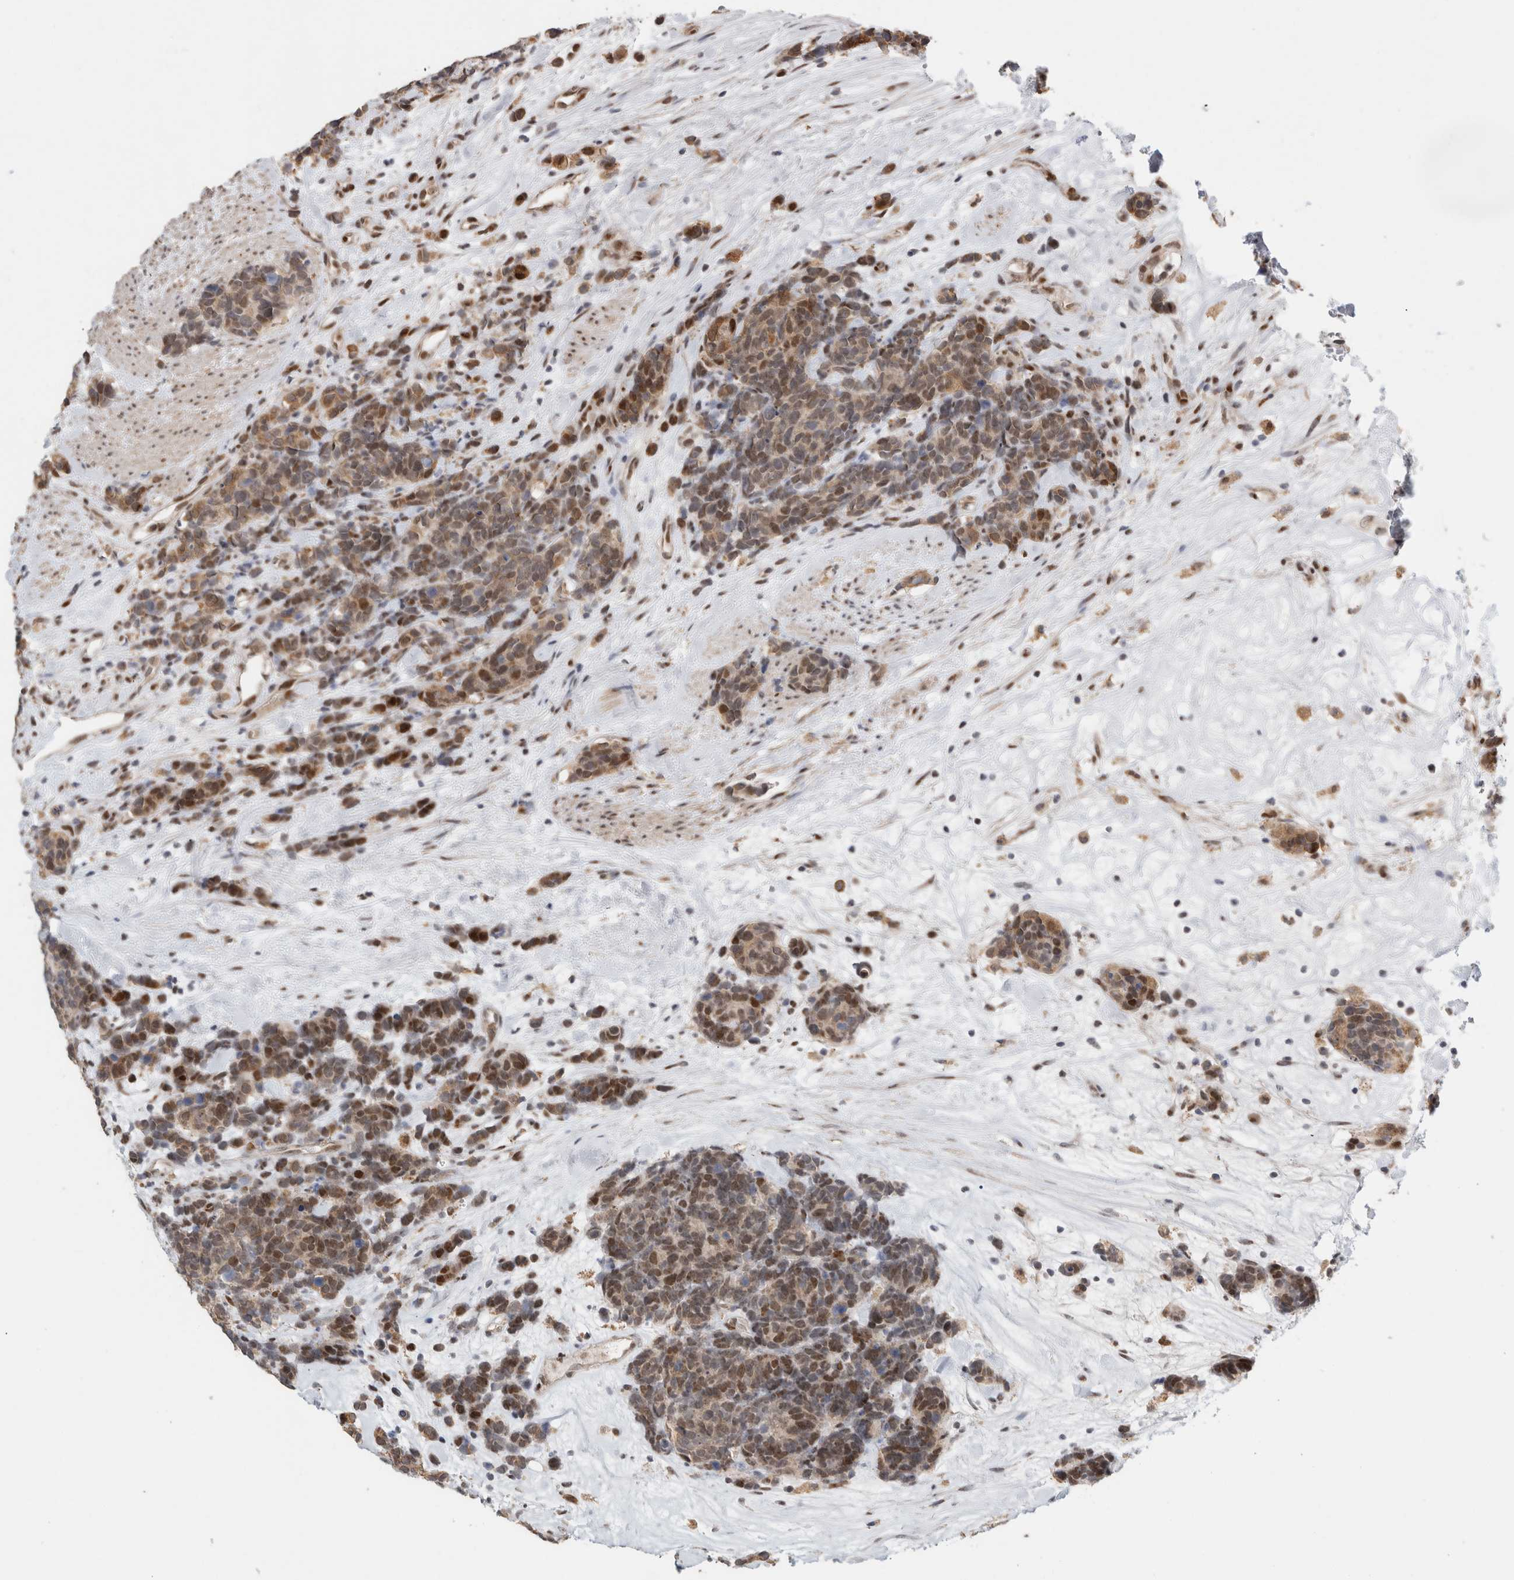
{"staining": {"intensity": "moderate", "quantity": ">75%", "location": "nuclear"}, "tissue": "carcinoid", "cell_type": "Tumor cells", "image_type": "cancer", "snomed": [{"axis": "morphology", "description": "Carcinoma, NOS"}, {"axis": "morphology", "description": "Carcinoid, malignant, NOS"}, {"axis": "topography", "description": "Urinary bladder"}], "caption": "Immunohistochemical staining of carcinoma shows medium levels of moderate nuclear positivity in about >75% of tumor cells.", "gene": "C8orf58", "patient": {"sex": "male", "age": 57}}